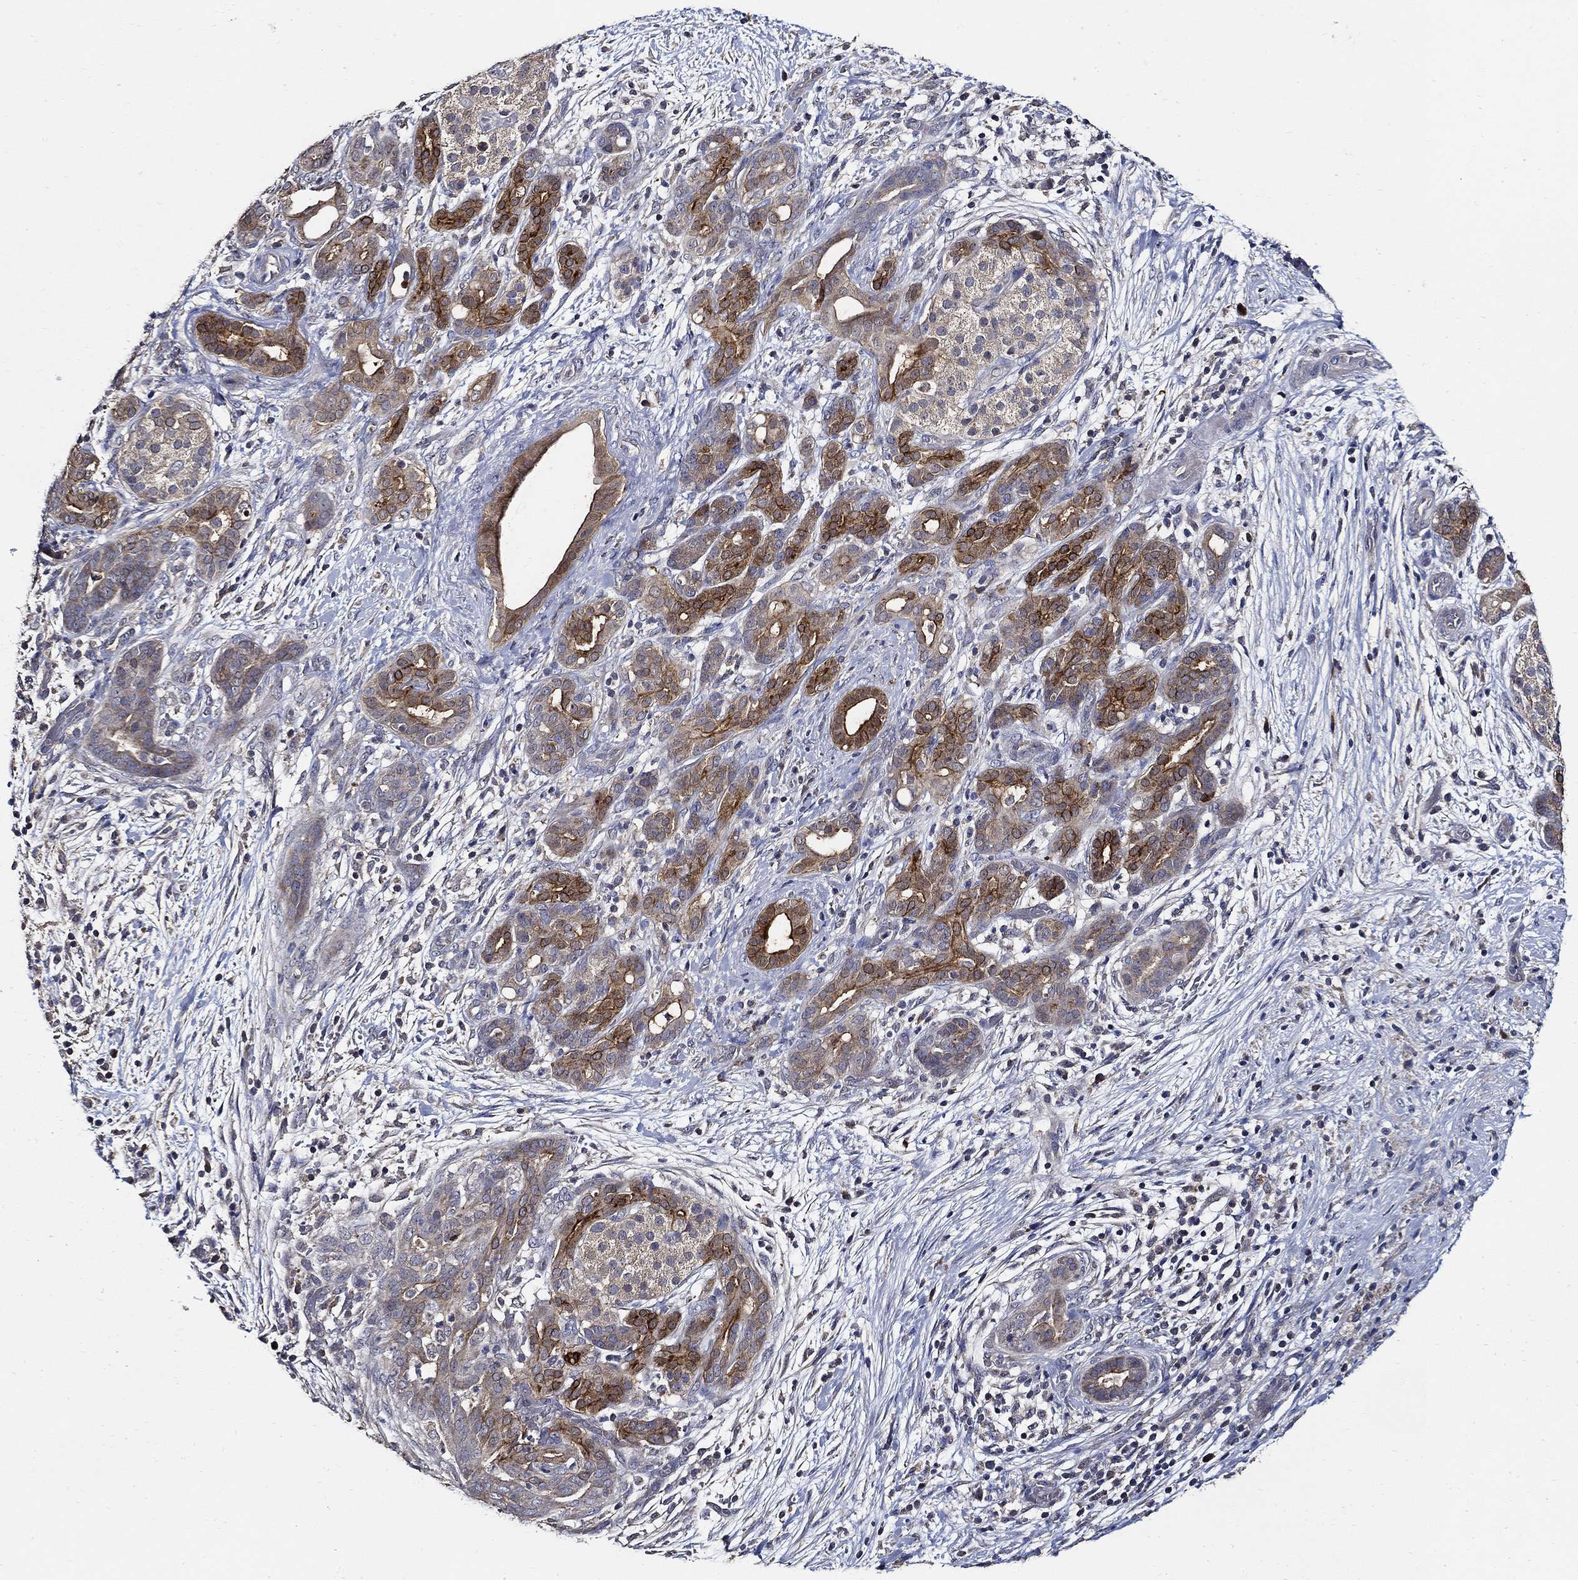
{"staining": {"intensity": "strong", "quantity": "25%-75%", "location": "cytoplasmic/membranous"}, "tissue": "pancreatic cancer", "cell_type": "Tumor cells", "image_type": "cancer", "snomed": [{"axis": "morphology", "description": "Adenocarcinoma, NOS"}, {"axis": "topography", "description": "Pancreas"}], "caption": "Immunohistochemical staining of adenocarcinoma (pancreatic) displays strong cytoplasmic/membranous protein expression in about 25%-75% of tumor cells.", "gene": "WDR53", "patient": {"sex": "male", "age": 44}}